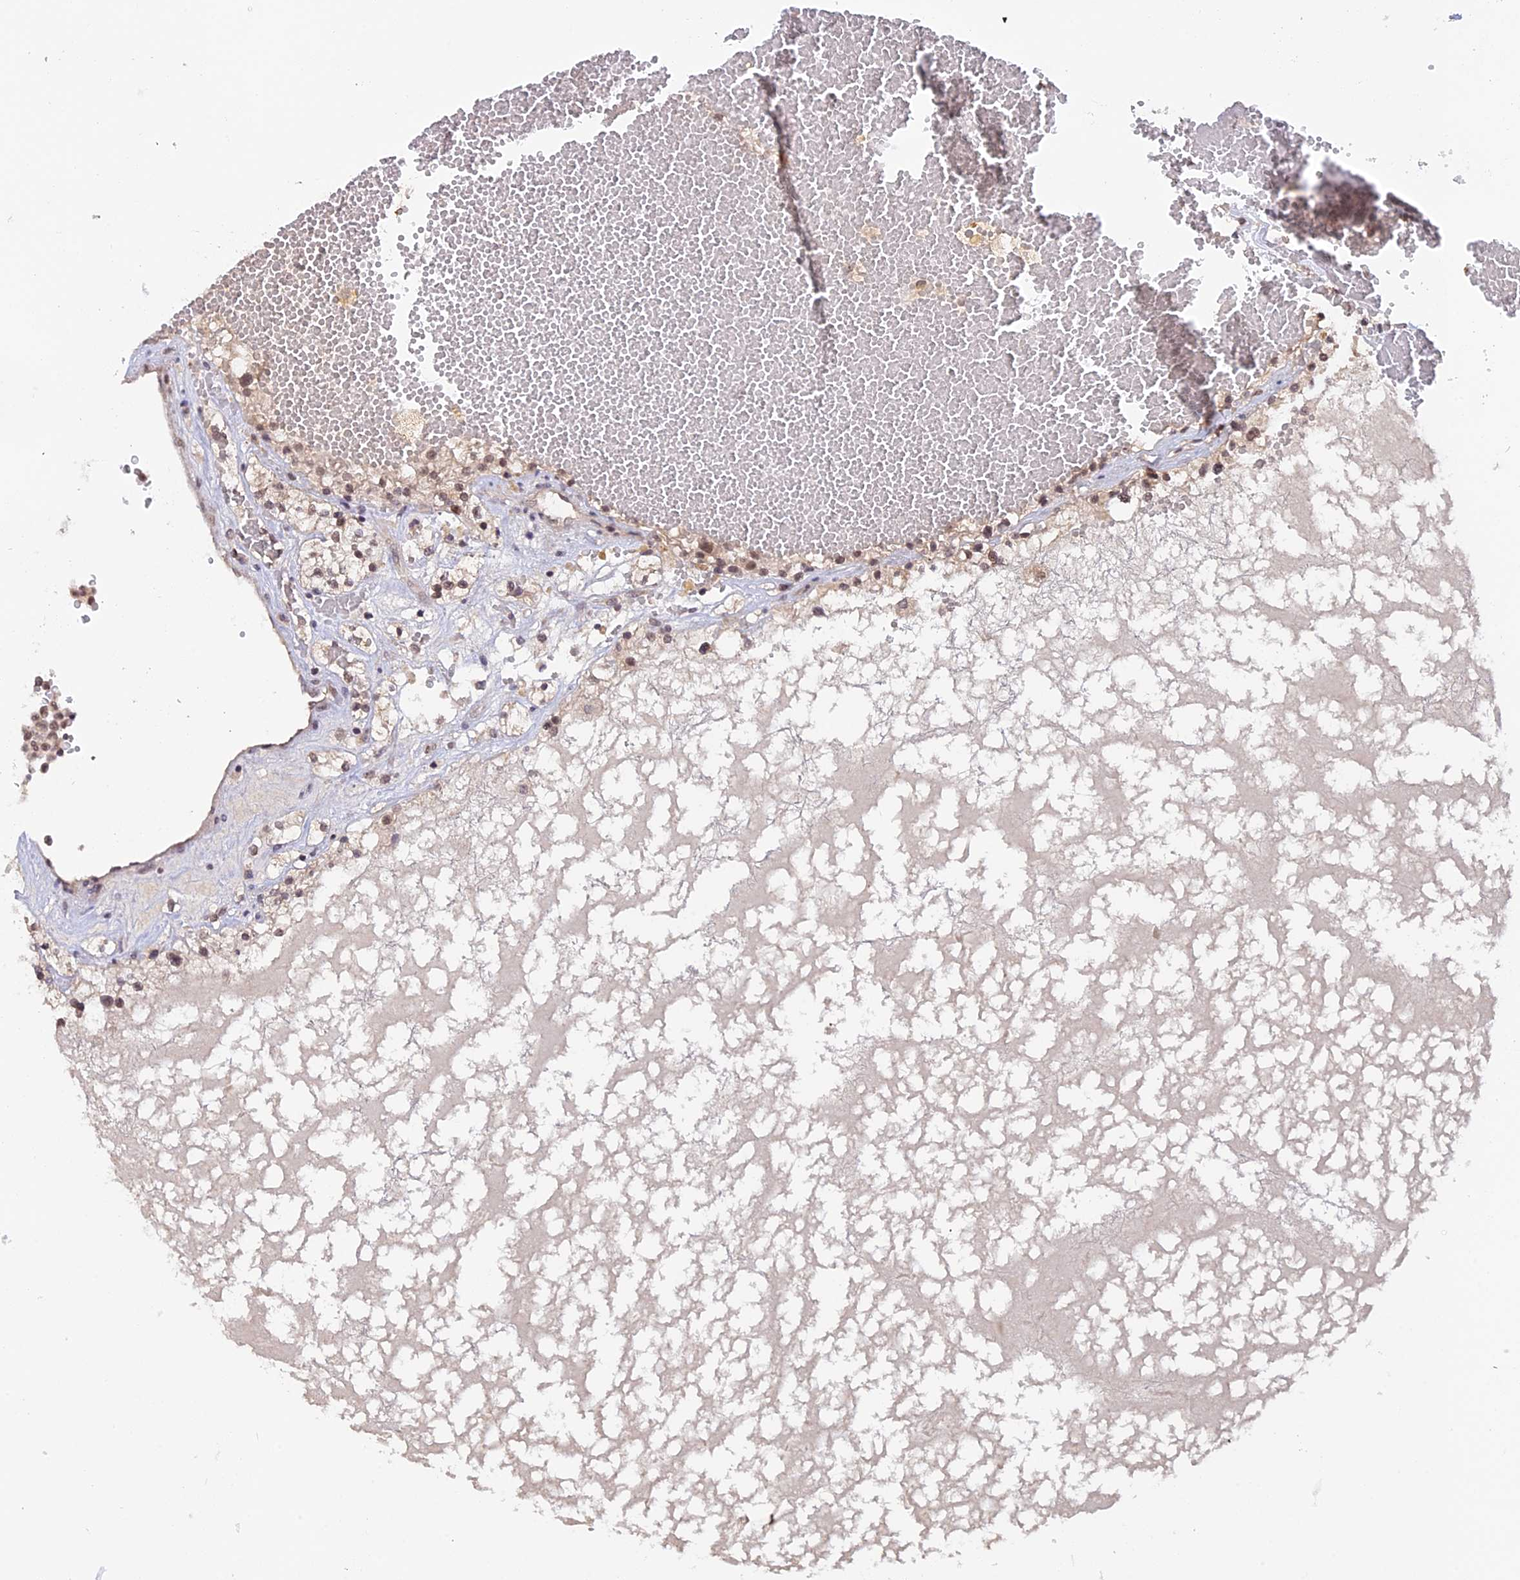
{"staining": {"intensity": "weak", "quantity": "25%-75%", "location": "nuclear"}, "tissue": "renal cancer", "cell_type": "Tumor cells", "image_type": "cancer", "snomed": [{"axis": "morphology", "description": "Normal tissue, NOS"}, {"axis": "morphology", "description": "Adenocarcinoma, NOS"}, {"axis": "topography", "description": "Kidney"}], "caption": "About 25%-75% of tumor cells in adenocarcinoma (renal) show weak nuclear protein positivity as visualized by brown immunohistochemical staining.", "gene": "RFC5", "patient": {"sex": "male", "age": 68}}